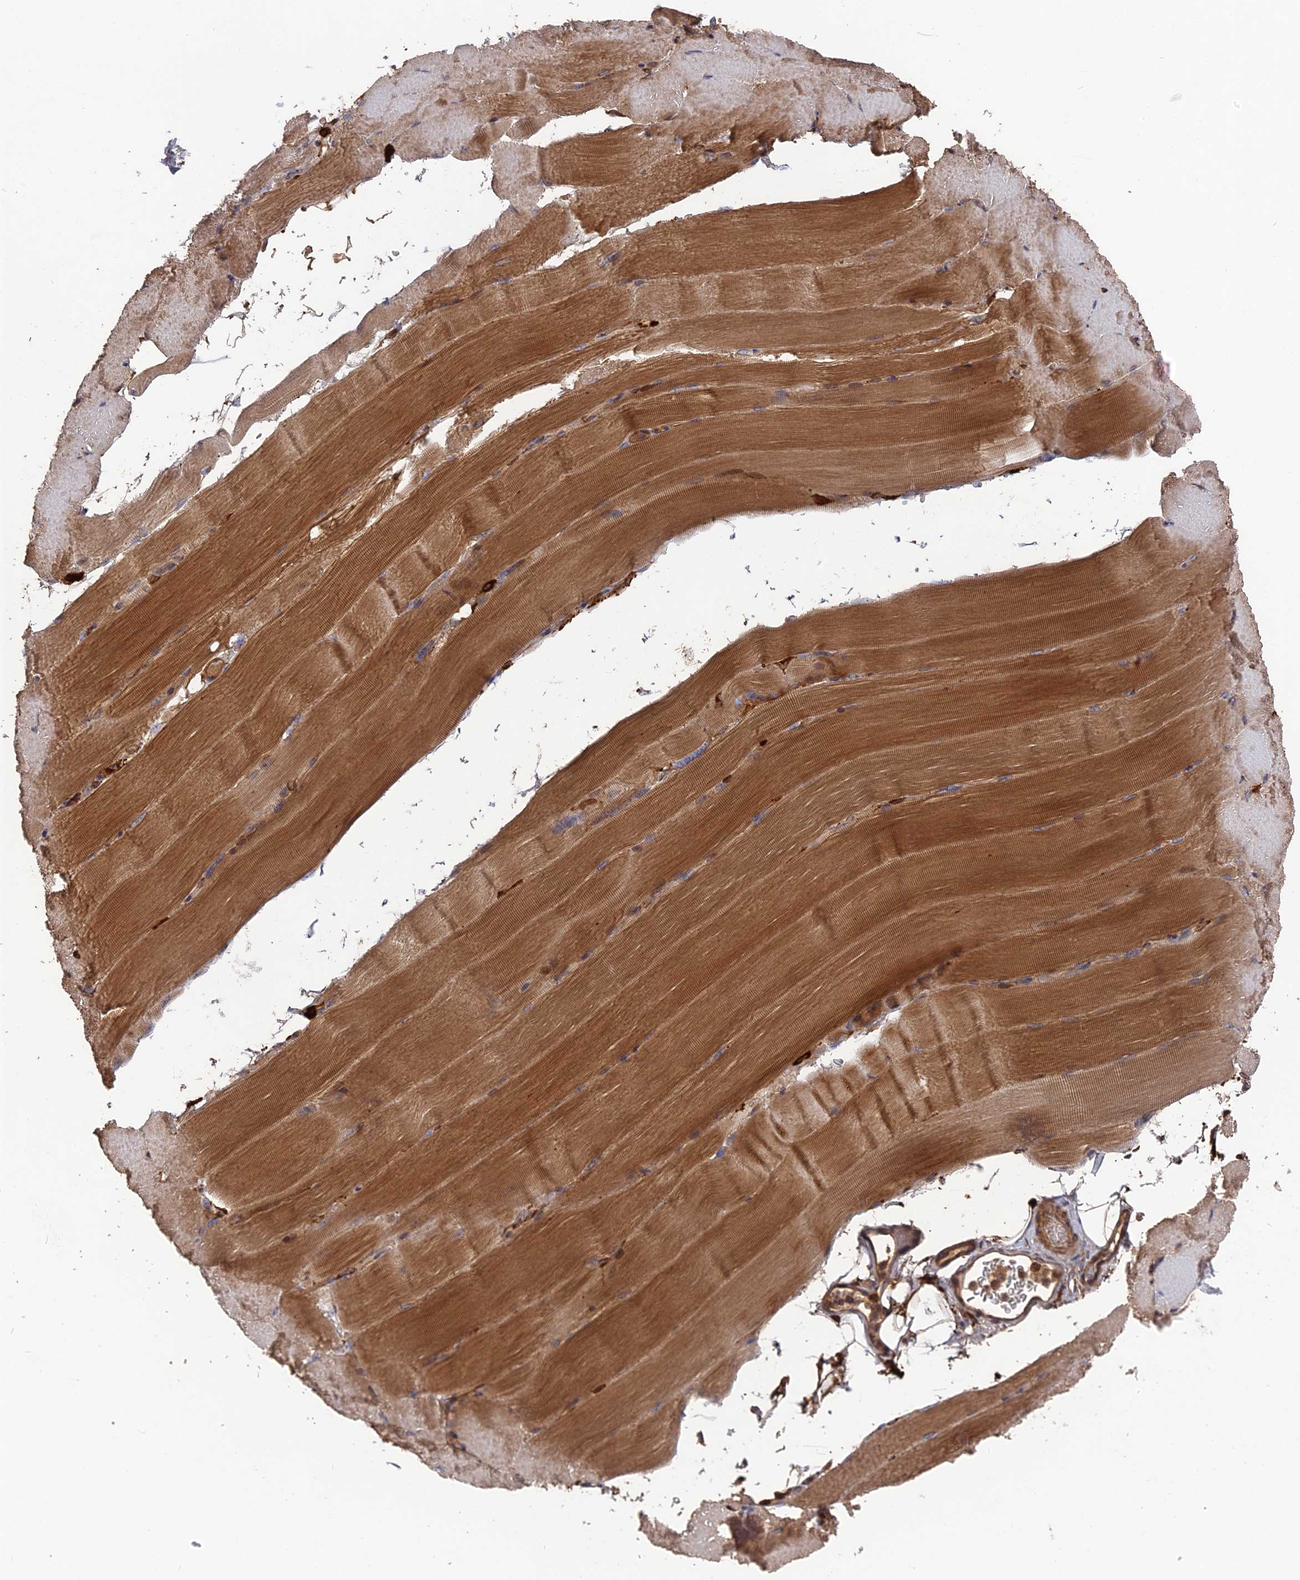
{"staining": {"intensity": "strong", "quantity": ">75%", "location": "cytoplasmic/membranous"}, "tissue": "skeletal muscle", "cell_type": "Myocytes", "image_type": "normal", "snomed": [{"axis": "morphology", "description": "Normal tissue, NOS"}, {"axis": "topography", "description": "Skeletal muscle"}, {"axis": "topography", "description": "Parathyroid gland"}], "caption": "Immunohistochemistry (IHC) of unremarkable skeletal muscle displays high levels of strong cytoplasmic/membranous positivity in about >75% of myocytes.", "gene": "DEF8", "patient": {"sex": "female", "age": 37}}